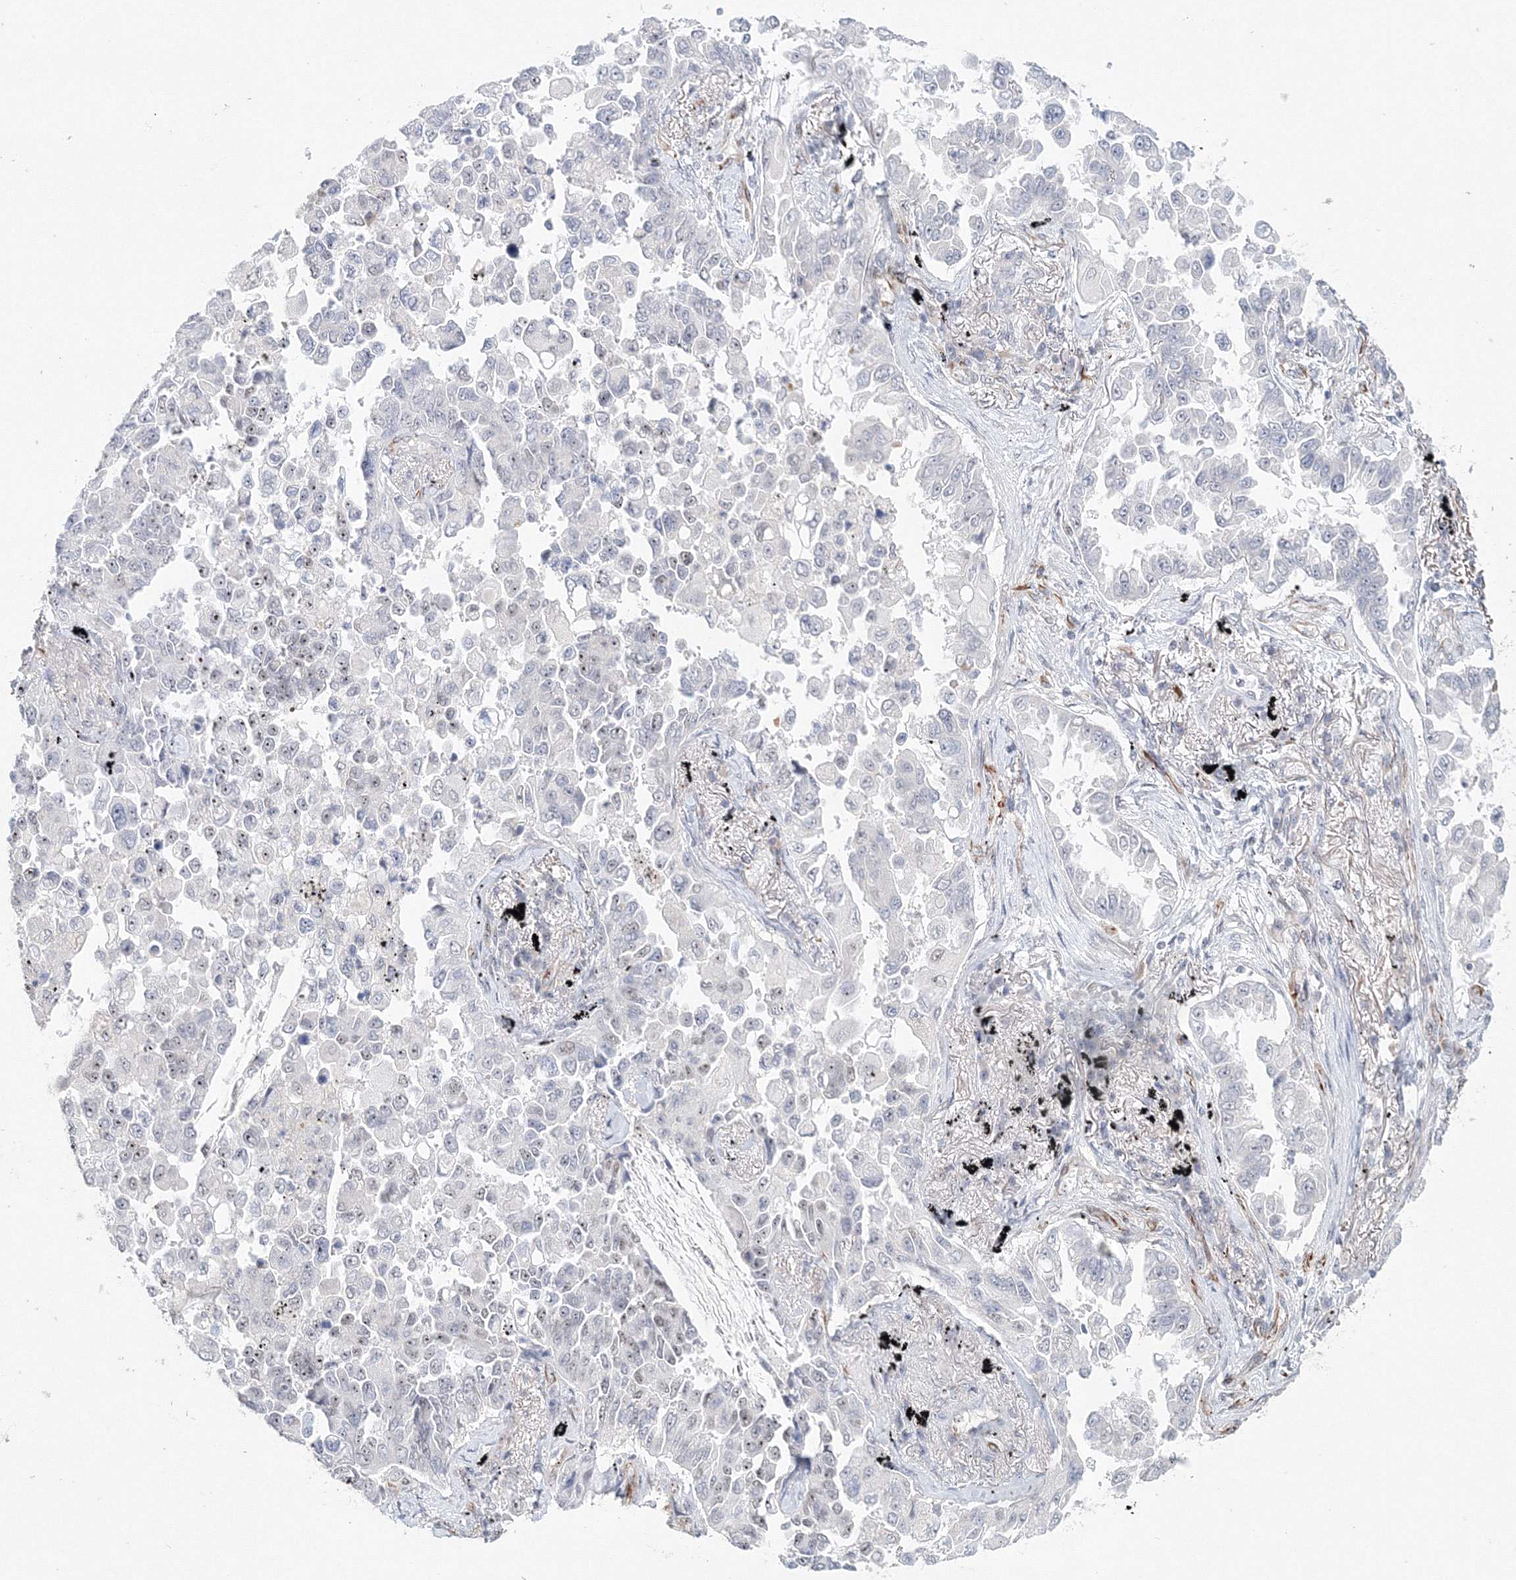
{"staining": {"intensity": "moderate", "quantity": "<25%", "location": "nuclear"}, "tissue": "lung cancer", "cell_type": "Tumor cells", "image_type": "cancer", "snomed": [{"axis": "morphology", "description": "Adenocarcinoma, NOS"}, {"axis": "topography", "description": "Lung"}], "caption": "Brown immunohistochemical staining in lung cancer (adenocarcinoma) demonstrates moderate nuclear expression in about <25% of tumor cells. Using DAB (brown) and hematoxylin (blue) stains, captured at high magnification using brightfield microscopy.", "gene": "SIRT7", "patient": {"sex": "female", "age": 67}}